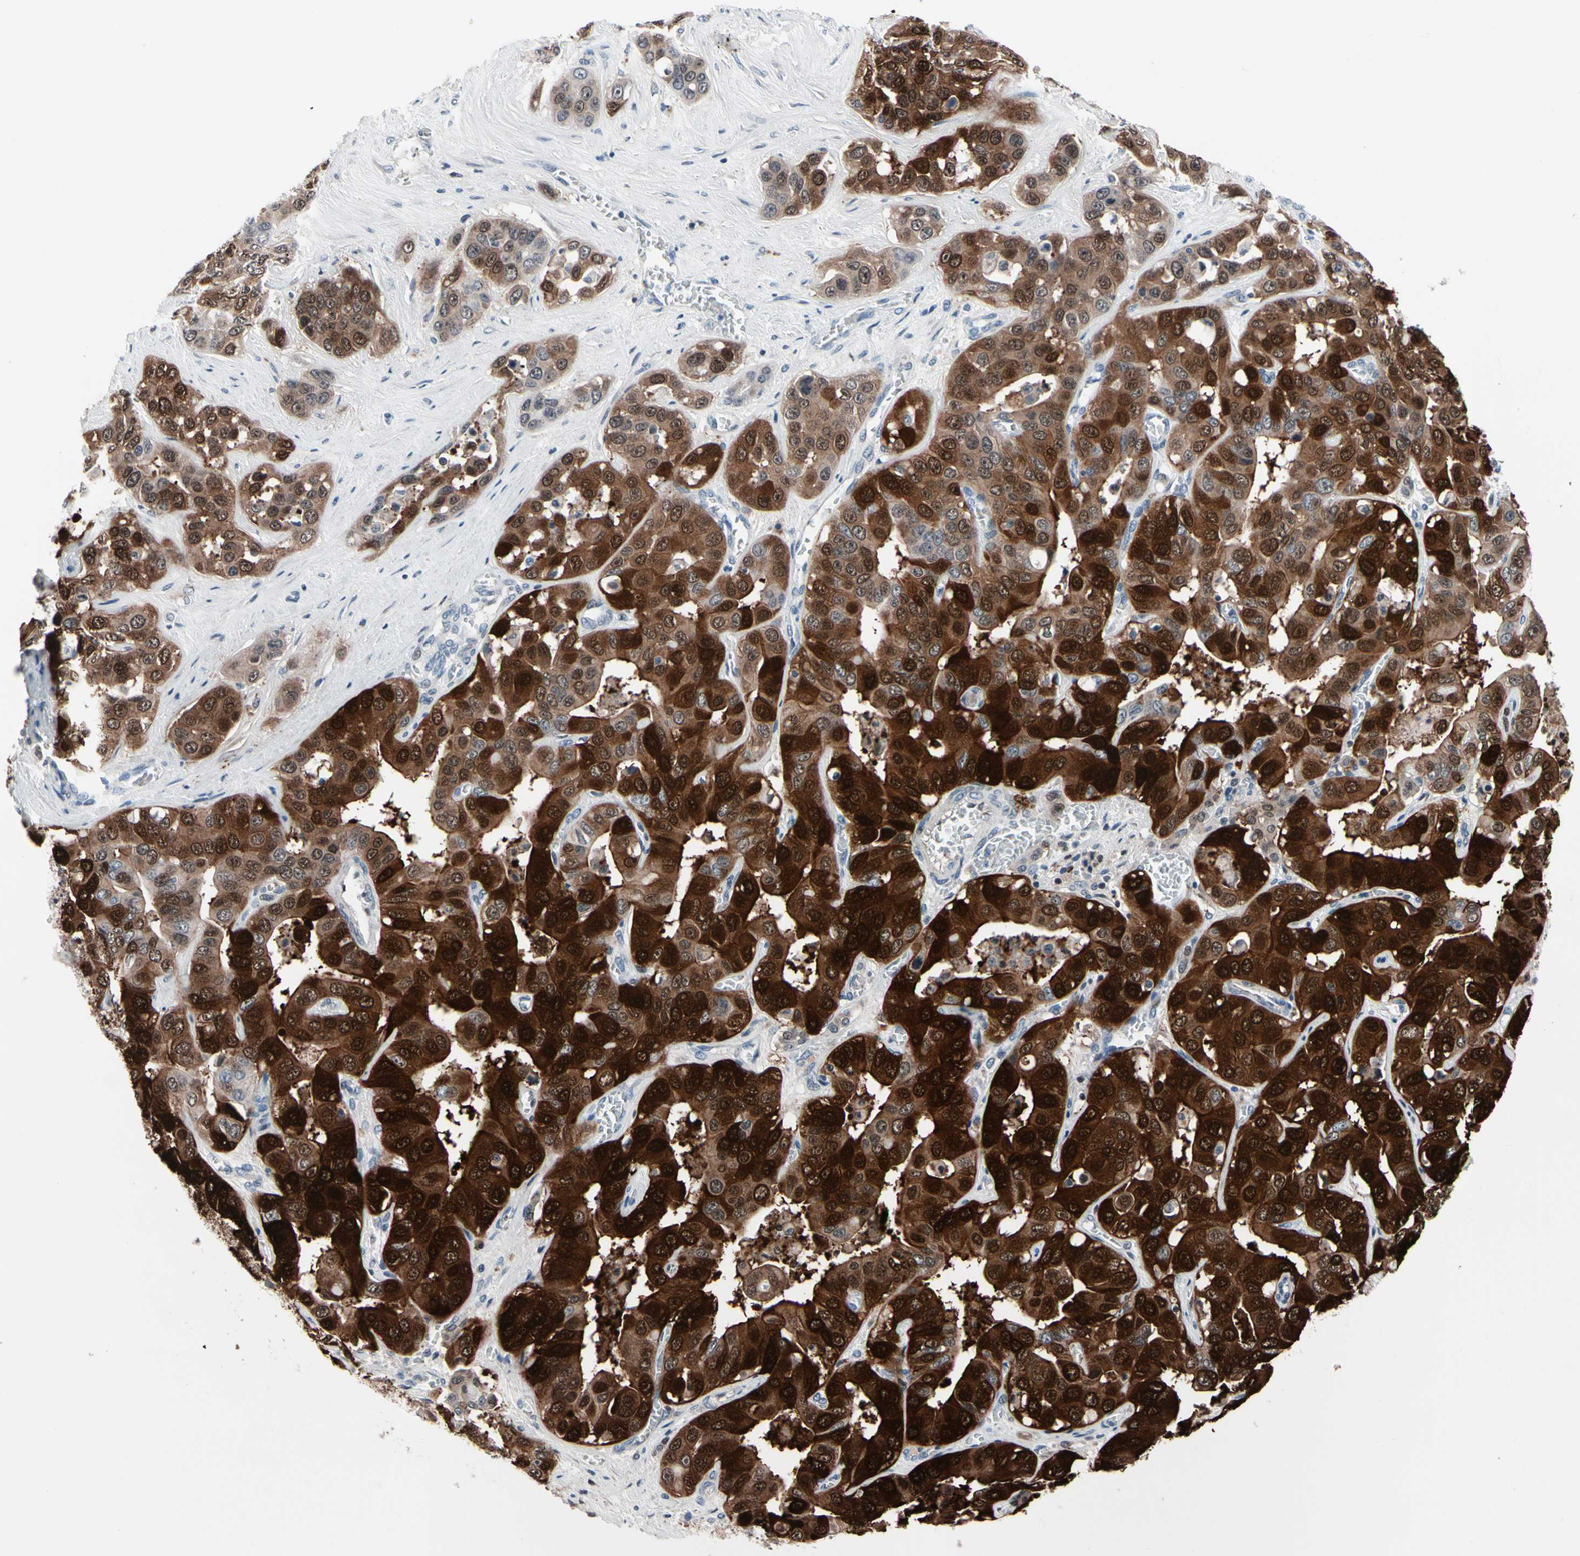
{"staining": {"intensity": "strong", "quantity": ">75%", "location": "cytoplasmic/membranous,nuclear"}, "tissue": "liver cancer", "cell_type": "Tumor cells", "image_type": "cancer", "snomed": [{"axis": "morphology", "description": "Cholangiocarcinoma"}, {"axis": "topography", "description": "Liver"}], "caption": "Immunohistochemical staining of human liver cancer displays strong cytoplasmic/membranous and nuclear protein positivity in about >75% of tumor cells.", "gene": "TXN", "patient": {"sex": "female", "age": 52}}